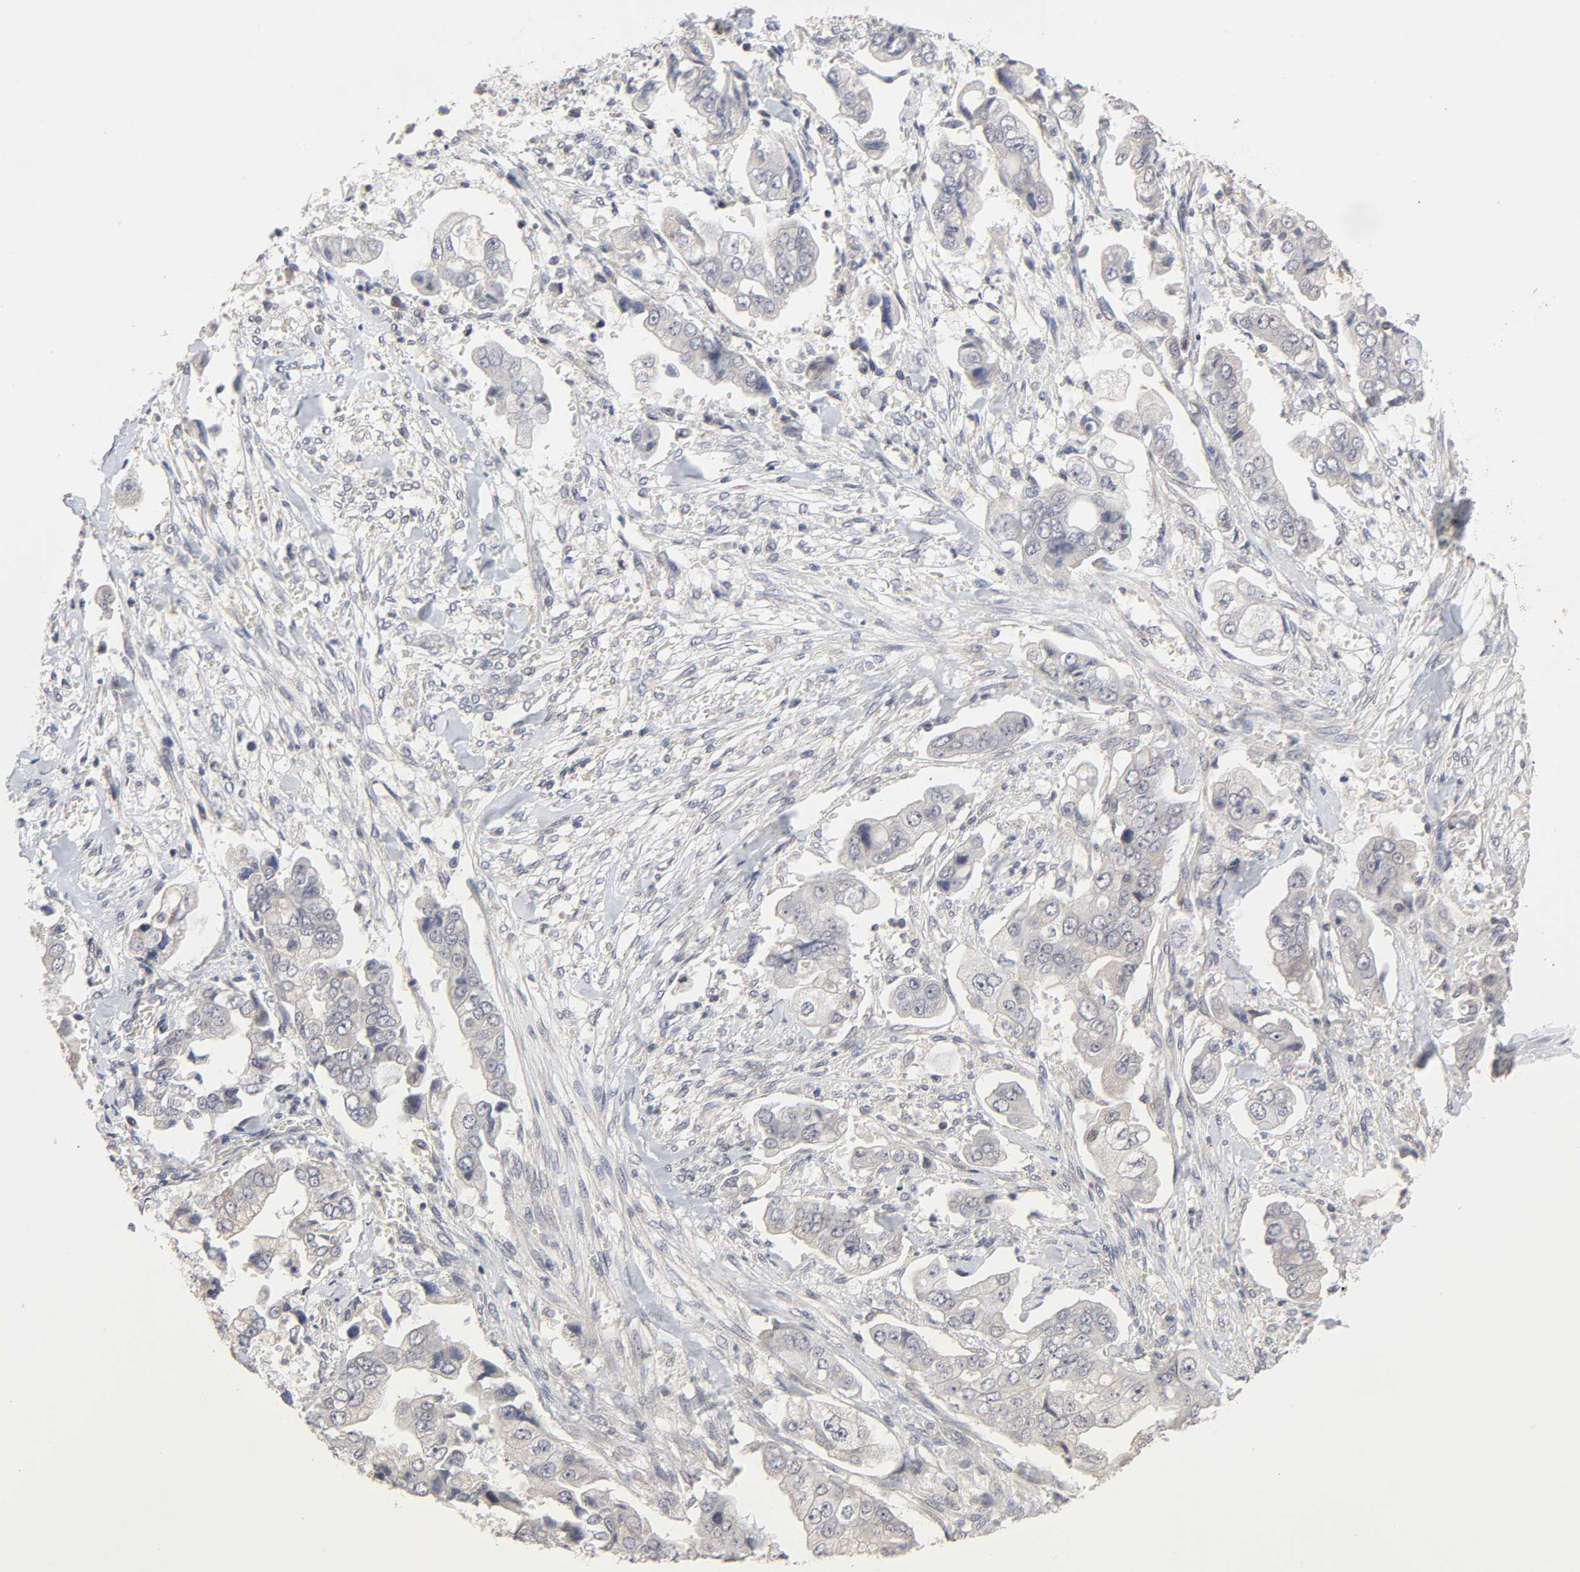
{"staining": {"intensity": "weak", "quantity": "<25%", "location": "cytoplasmic/membranous"}, "tissue": "stomach cancer", "cell_type": "Tumor cells", "image_type": "cancer", "snomed": [{"axis": "morphology", "description": "Adenocarcinoma, NOS"}, {"axis": "topography", "description": "Stomach"}], "caption": "DAB immunohistochemical staining of stomach cancer shows no significant positivity in tumor cells.", "gene": "AUH", "patient": {"sex": "male", "age": 62}}